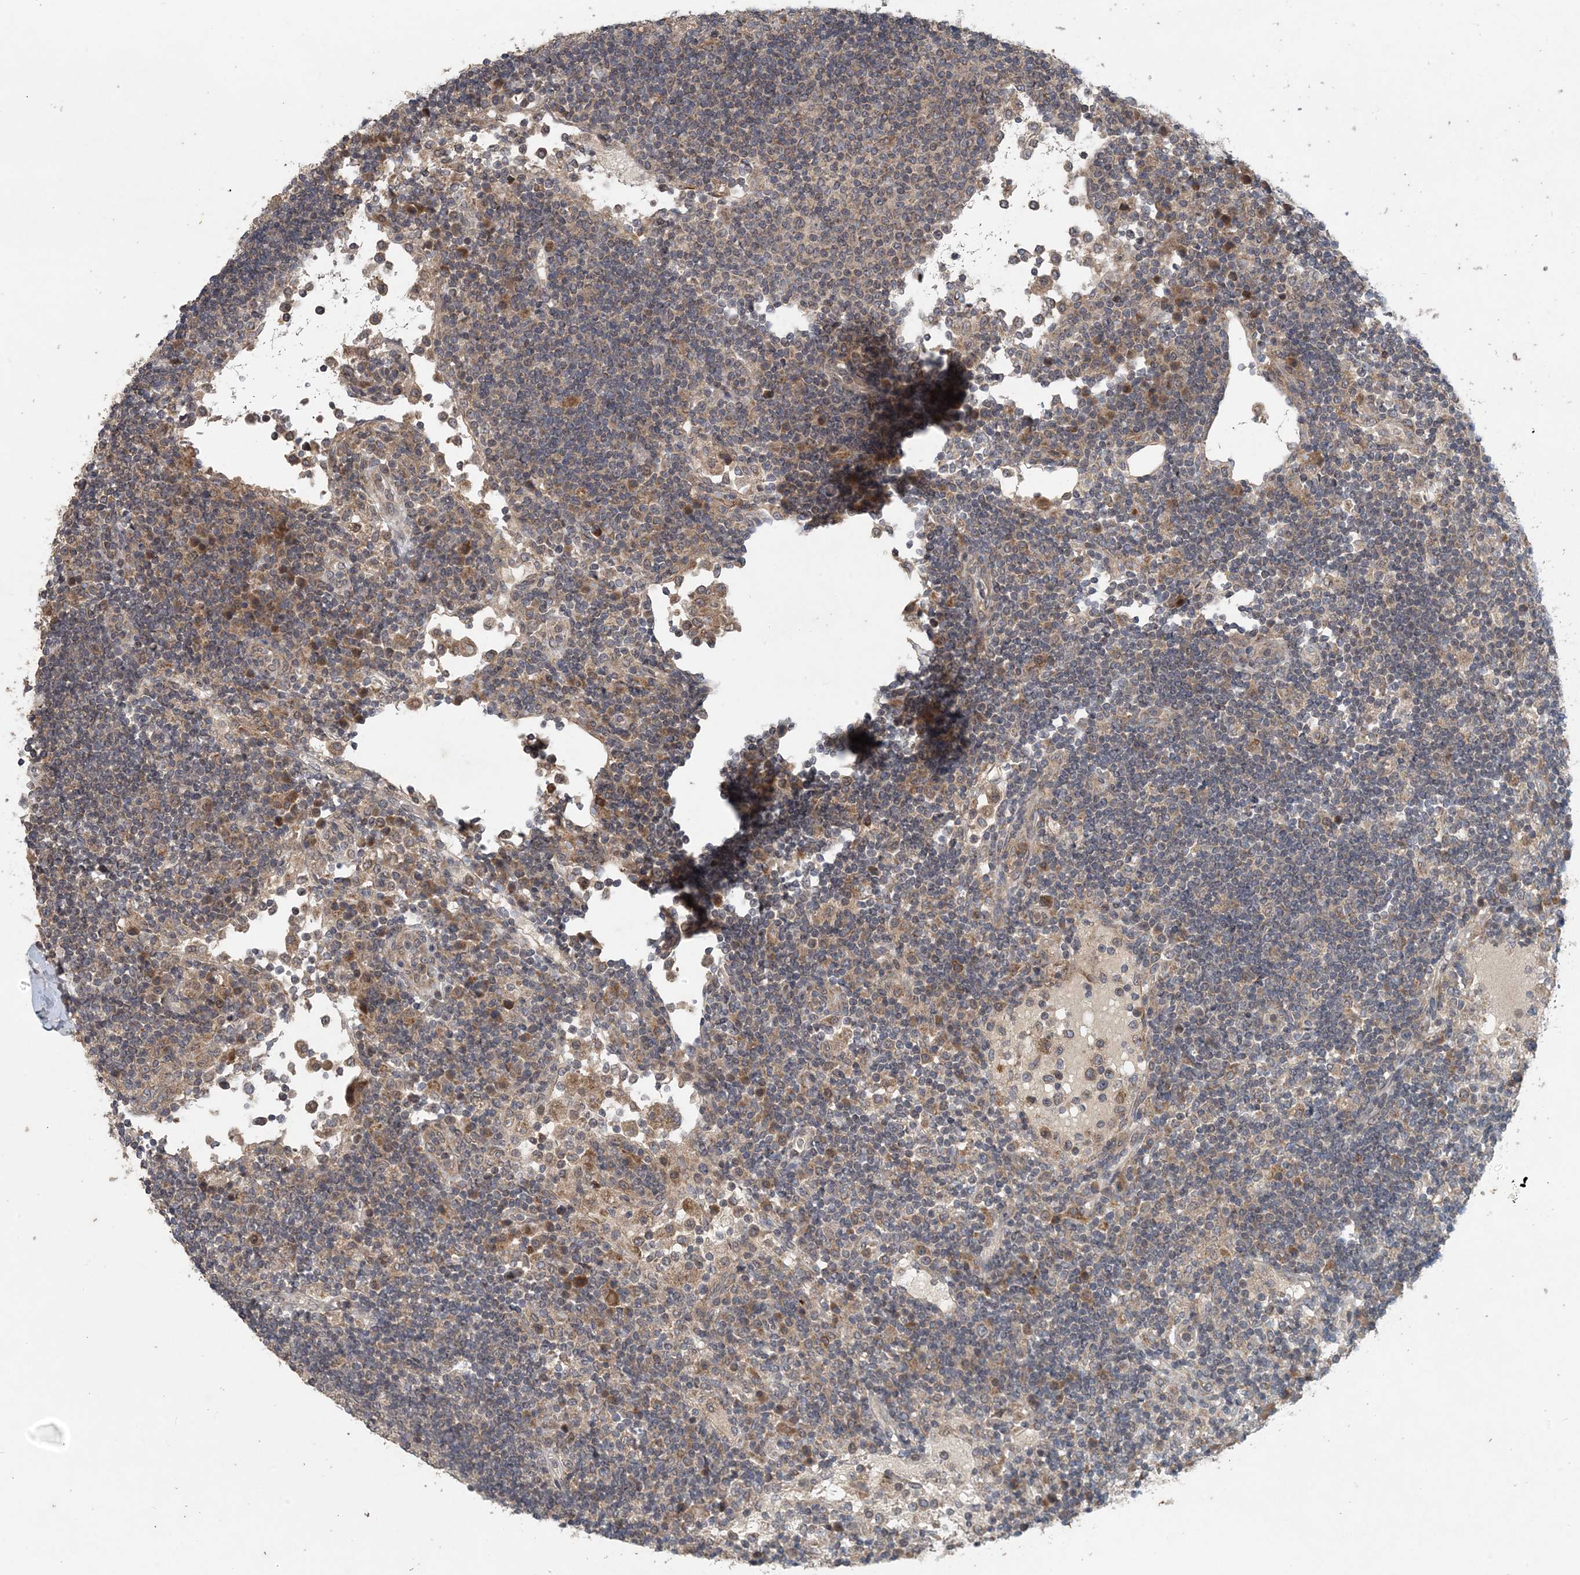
{"staining": {"intensity": "moderate", "quantity": "<25%", "location": "cytoplasmic/membranous"}, "tissue": "lymph node", "cell_type": "Non-germinal center cells", "image_type": "normal", "snomed": [{"axis": "morphology", "description": "Normal tissue, NOS"}, {"axis": "topography", "description": "Lymph node"}], "caption": "Brown immunohistochemical staining in unremarkable human lymph node shows moderate cytoplasmic/membranous positivity in approximately <25% of non-germinal center cells.", "gene": "MYO9B", "patient": {"sex": "female", "age": 53}}